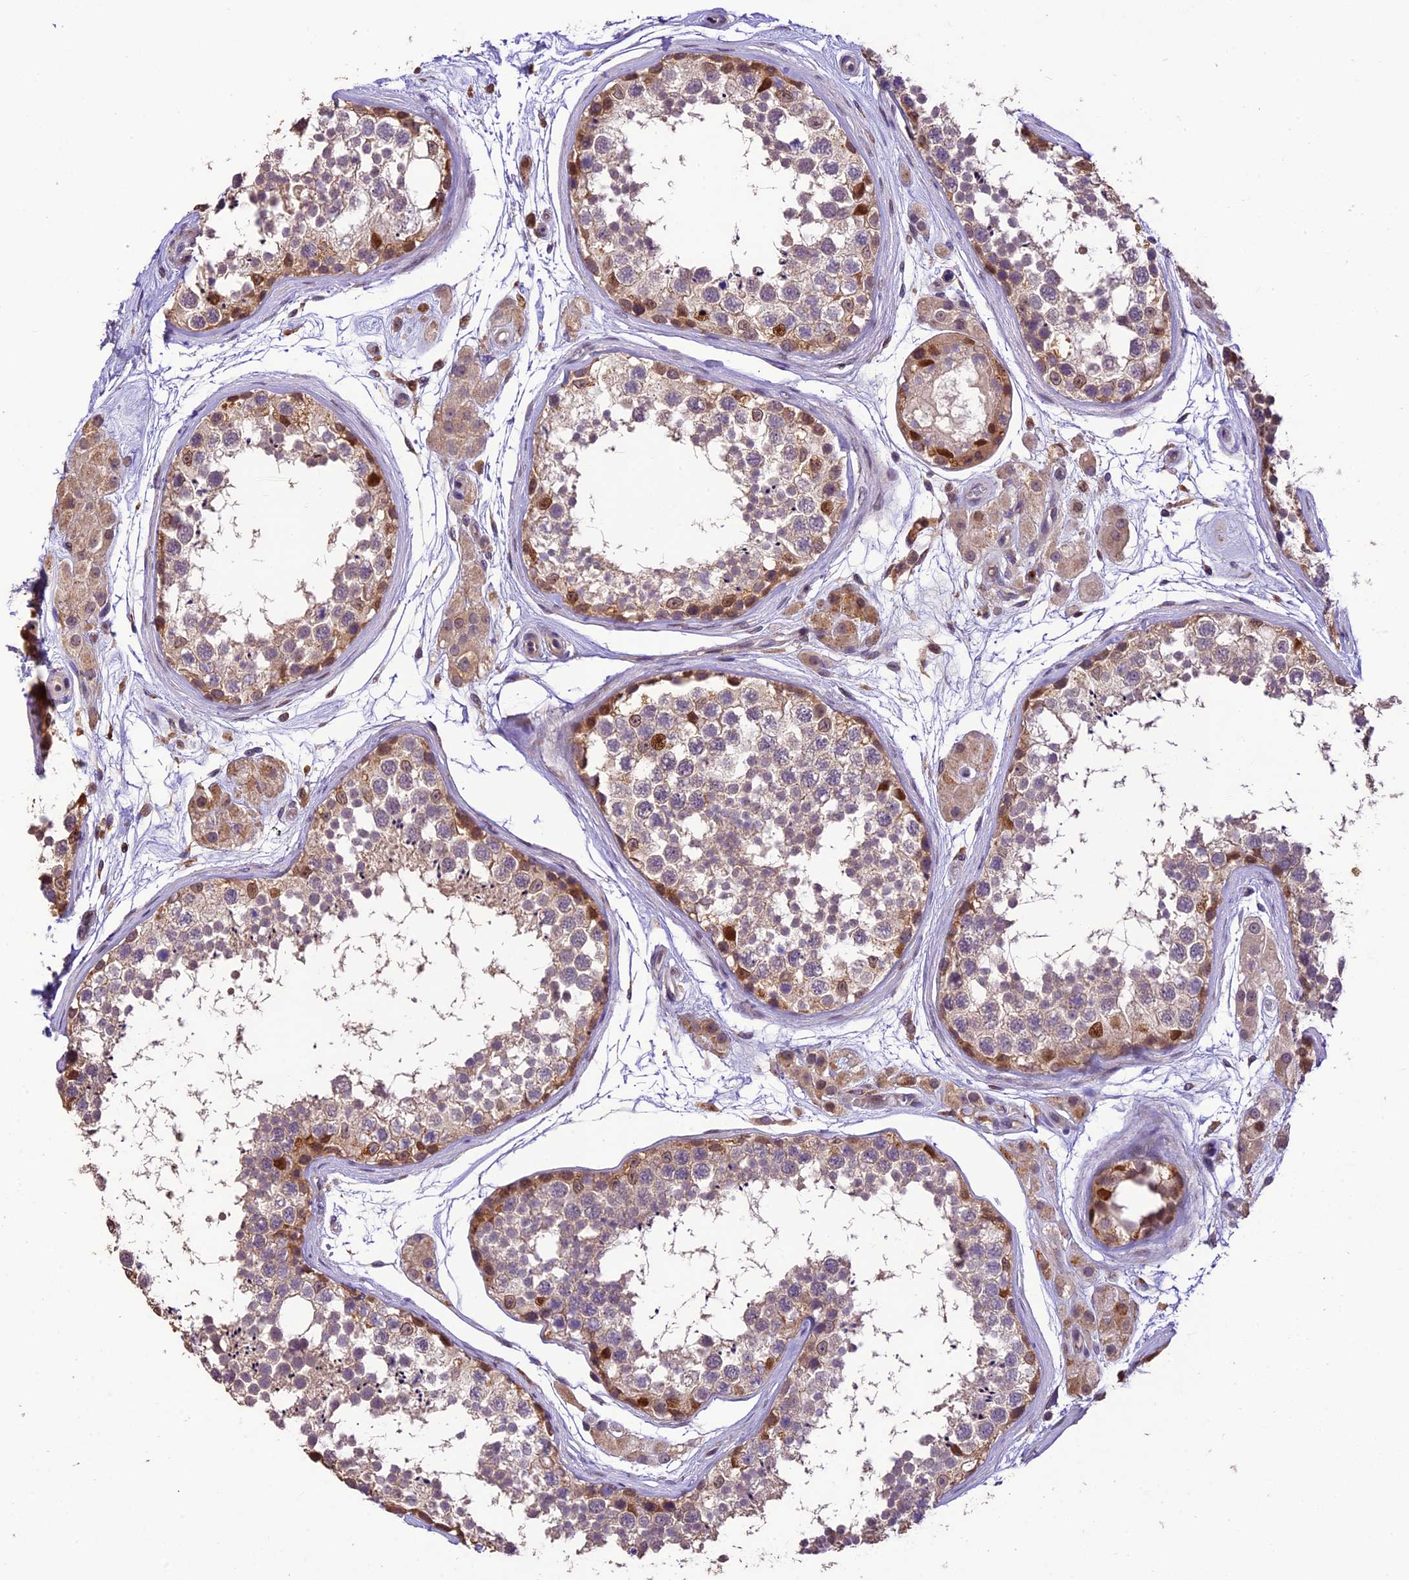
{"staining": {"intensity": "moderate", "quantity": "<25%", "location": "cytoplasmic/membranous,nuclear"}, "tissue": "testis", "cell_type": "Cells in seminiferous ducts", "image_type": "normal", "snomed": [{"axis": "morphology", "description": "Normal tissue, NOS"}, {"axis": "topography", "description": "Testis"}], "caption": "Protein expression by IHC reveals moderate cytoplasmic/membranous,nuclear expression in approximately <25% of cells in seminiferous ducts in normal testis. The protein is stained brown, and the nuclei are stained in blue (DAB IHC with brightfield microscopy, high magnification).", "gene": "DGKH", "patient": {"sex": "male", "age": 56}}